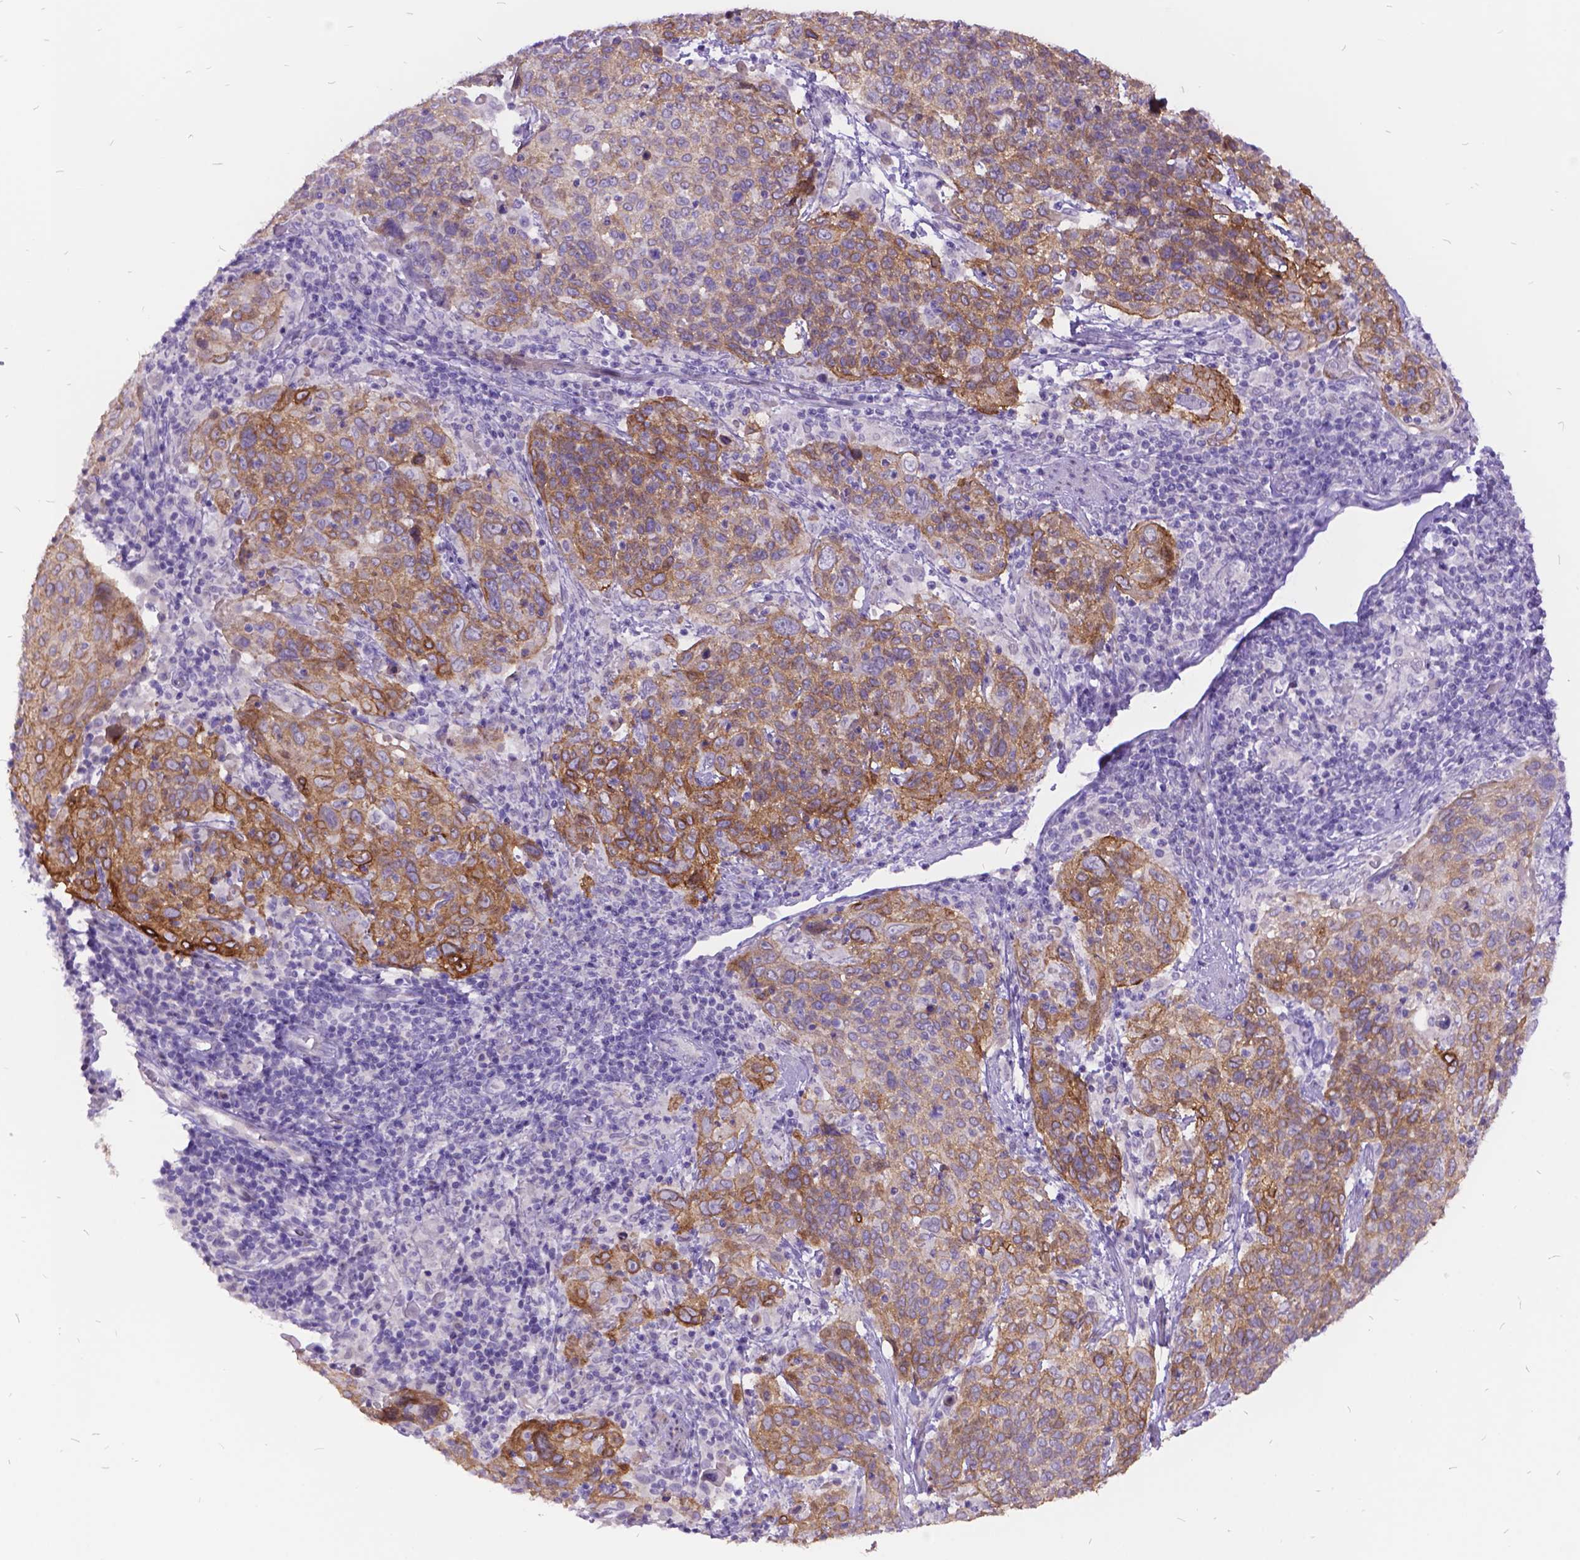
{"staining": {"intensity": "moderate", "quantity": ">75%", "location": "cytoplasmic/membranous"}, "tissue": "cervical cancer", "cell_type": "Tumor cells", "image_type": "cancer", "snomed": [{"axis": "morphology", "description": "Squamous cell carcinoma, NOS"}, {"axis": "topography", "description": "Cervix"}], "caption": "Tumor cells demonstrate medium levels of moderate cytoplasmic/membranous expression in about >75% of cells in squamous cell carcinoma (cervical).", "gene": "ITGB6", "patient": {"sex": "female", "age": 61}}